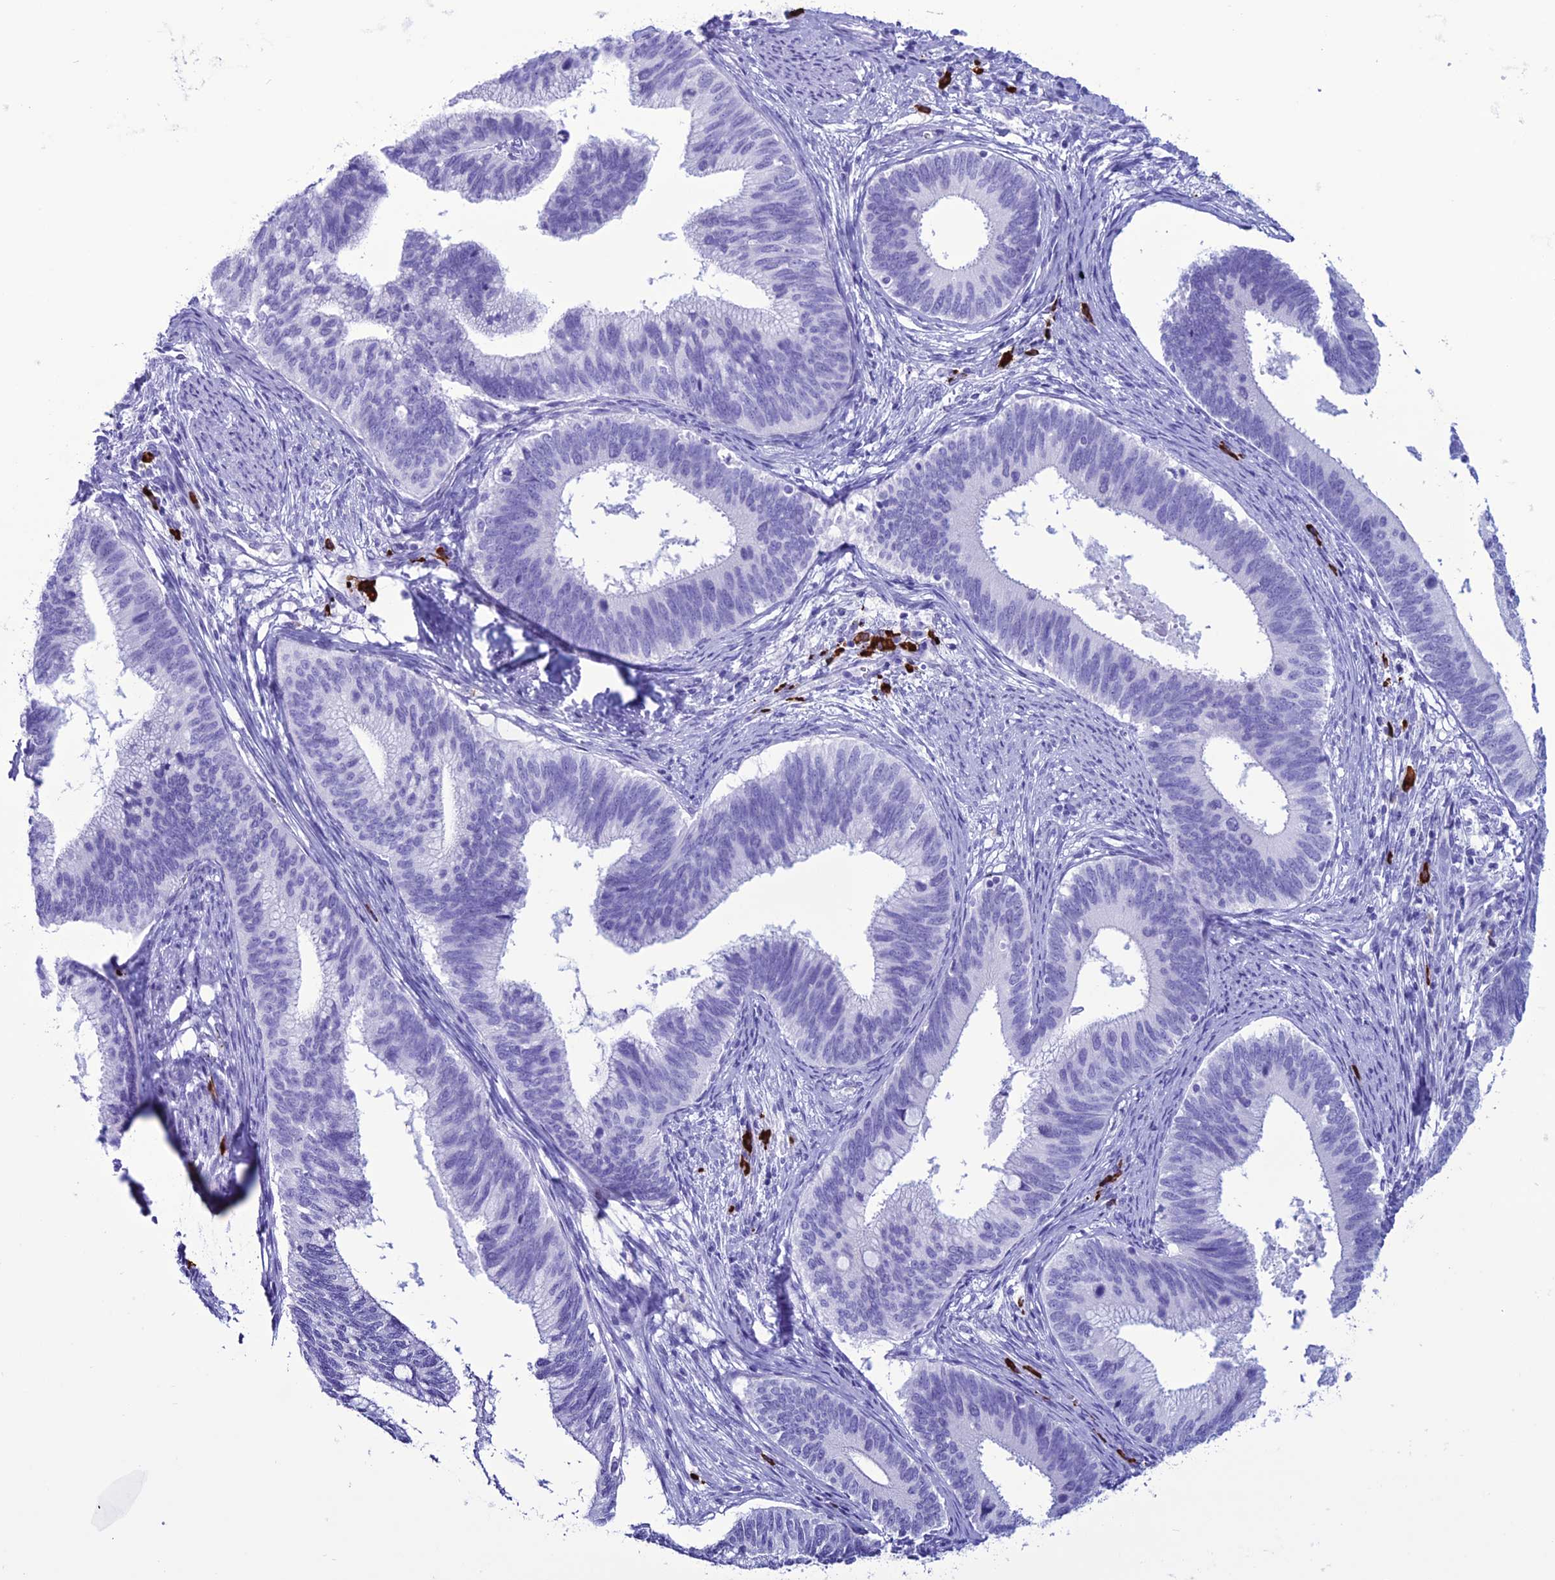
{"staining": {"intensity": "negative", "quantity": "none", "location": "none"}, "tissue": "cervical cancer", "cell_type": "Tumor cells", "image_type": "cancer", "snomed": [{"axis": "morphology", "description": "Adenocarcinoma, NOS"}, {"axis": "topography", "description": "Cervix"}], "caption": "This is an IHC micrograph of adenocarcinoma (cervical). There is no expression in tumor cells.", "gene": "MZB1", "patient": {"sex": "female", "age": 42}}